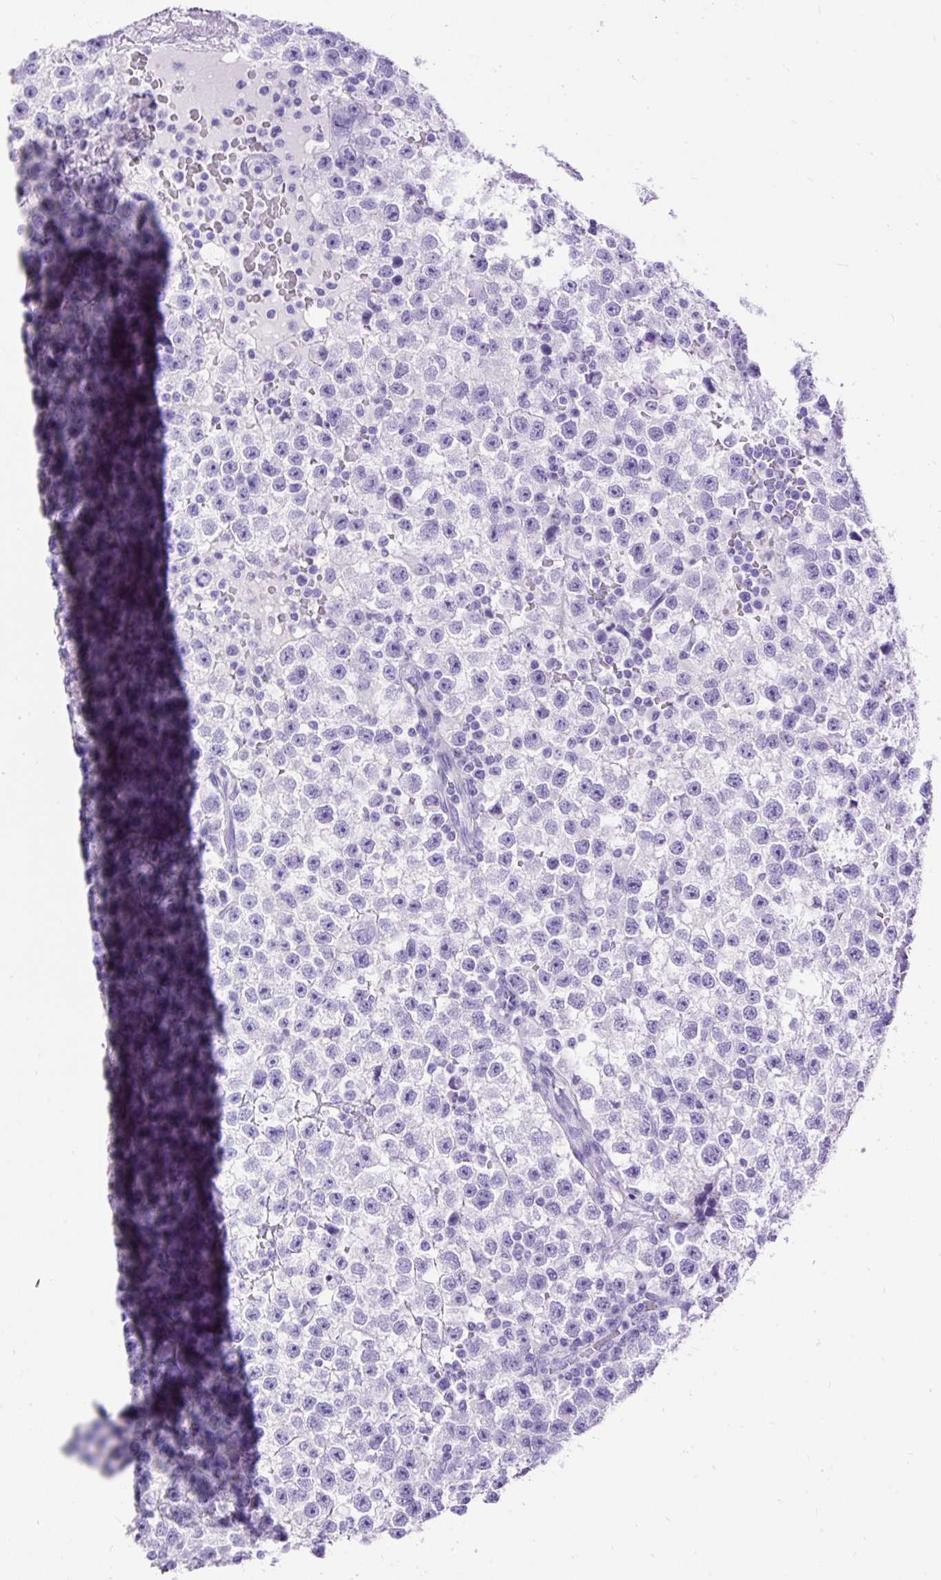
{"staining": {"intensity": "negative", "quantity": "none", "location": "none"}, "tissue": "testis cancer", "cell_type": "Tumor cells", "image_type": "cancer", "snomed": [{"axis": "morphology", "description": "Seminoma, NOS"}, {"axis": "topography", "description": "Testis"}], "caption": "Histopathology image shows no protein staining in tumor cells of testis seminoma tissue.", "gene": "HEY1", "patient": {"sex": "male", "age": 22}}